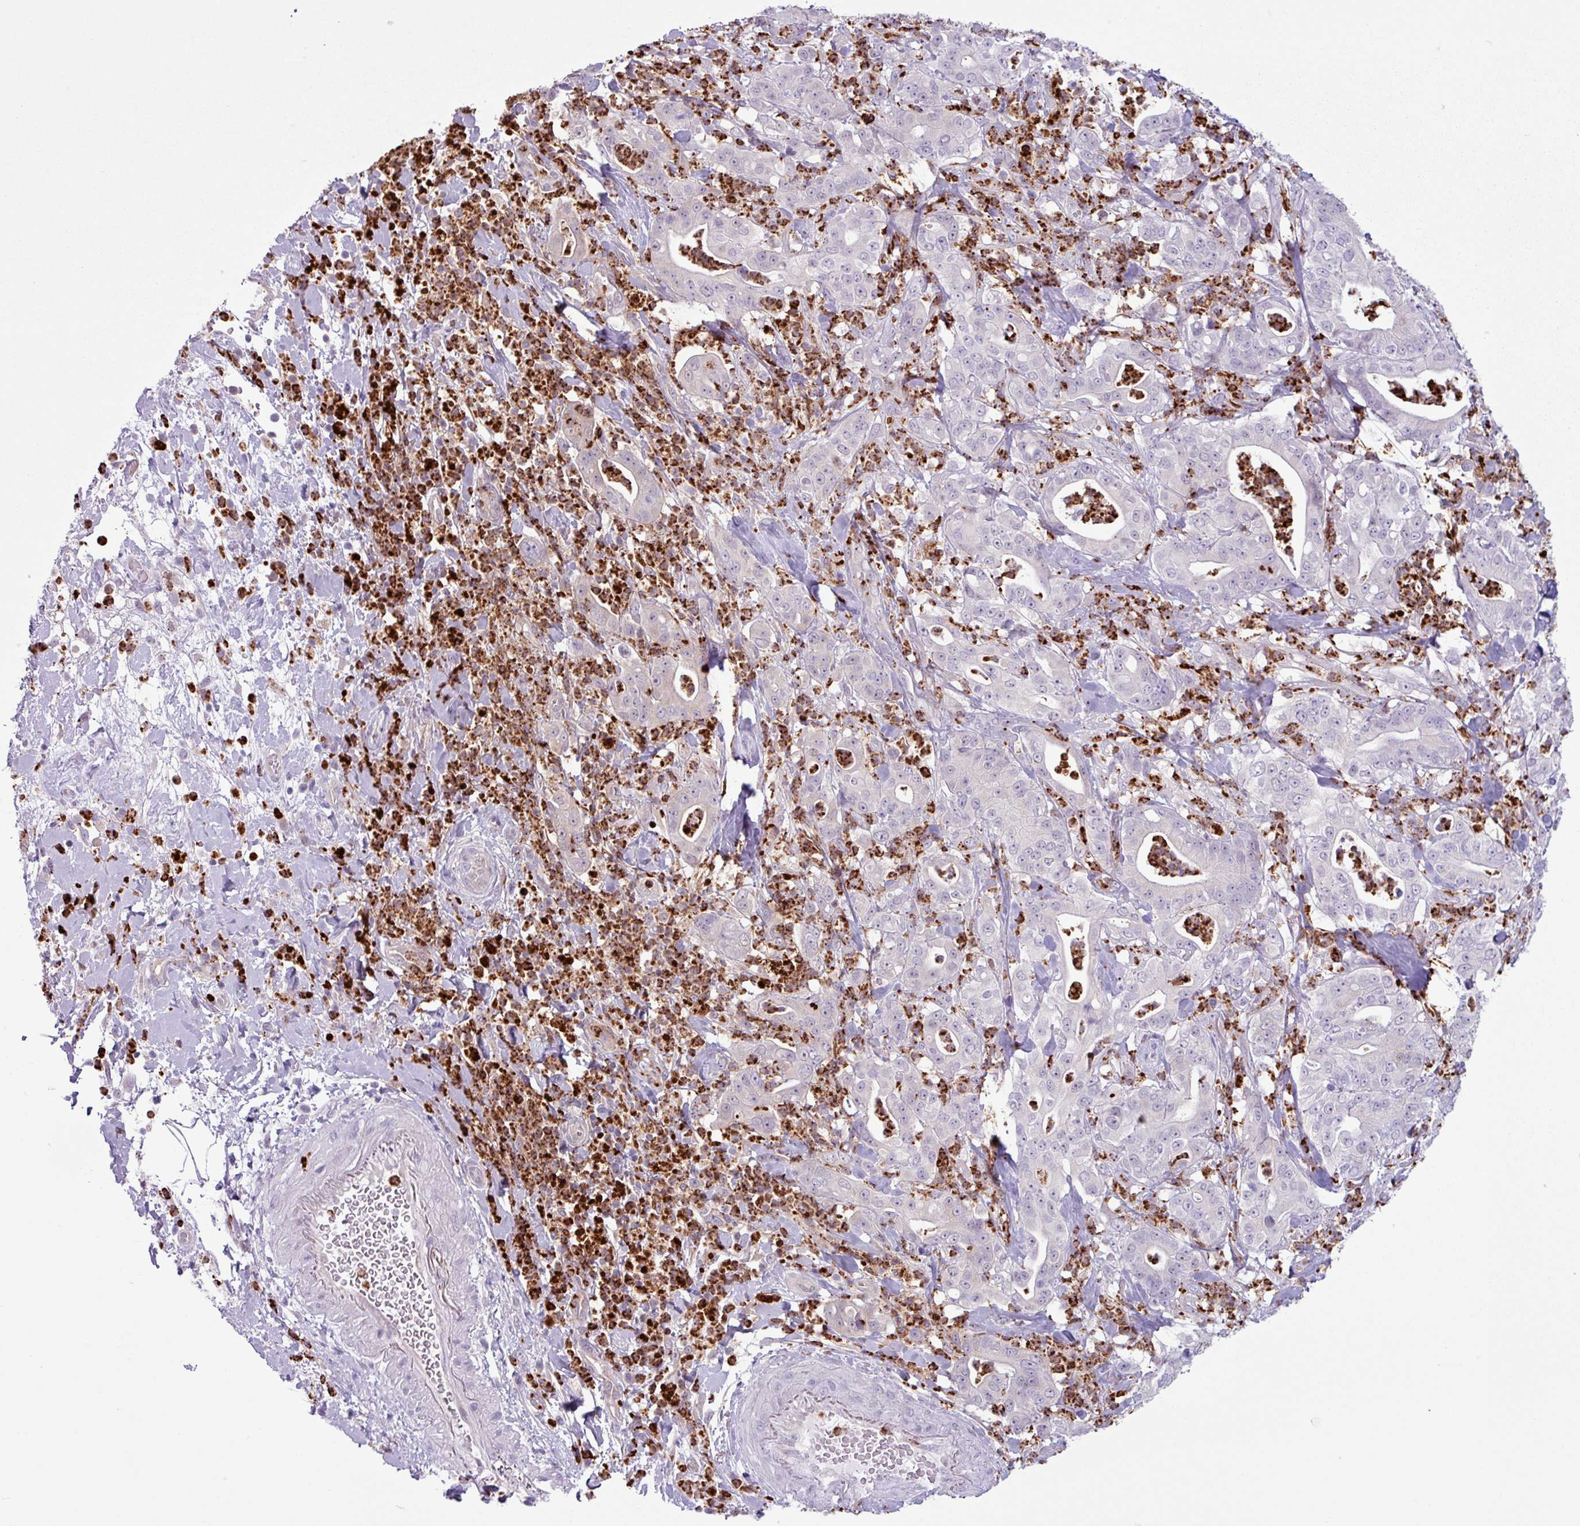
{"staining": {"intensity": "negative", "quantity": "none", "location": "none"}, "tissue": "pancreatic cancer", "cell_type": "Tumor cells", "image_type": "cancer", "snomed": [{"axis": "morphology", "description": "Adenocarcinoma, NOS"}, {"axis": "topography", "description": "Pancreas"}], "caption": "The IHC histopathology image has no significant positivity in tumor cells of pancreatic cancer tissue.", "gene": "TMEM178A", "patient": {"sex": "male", "age": 71}}